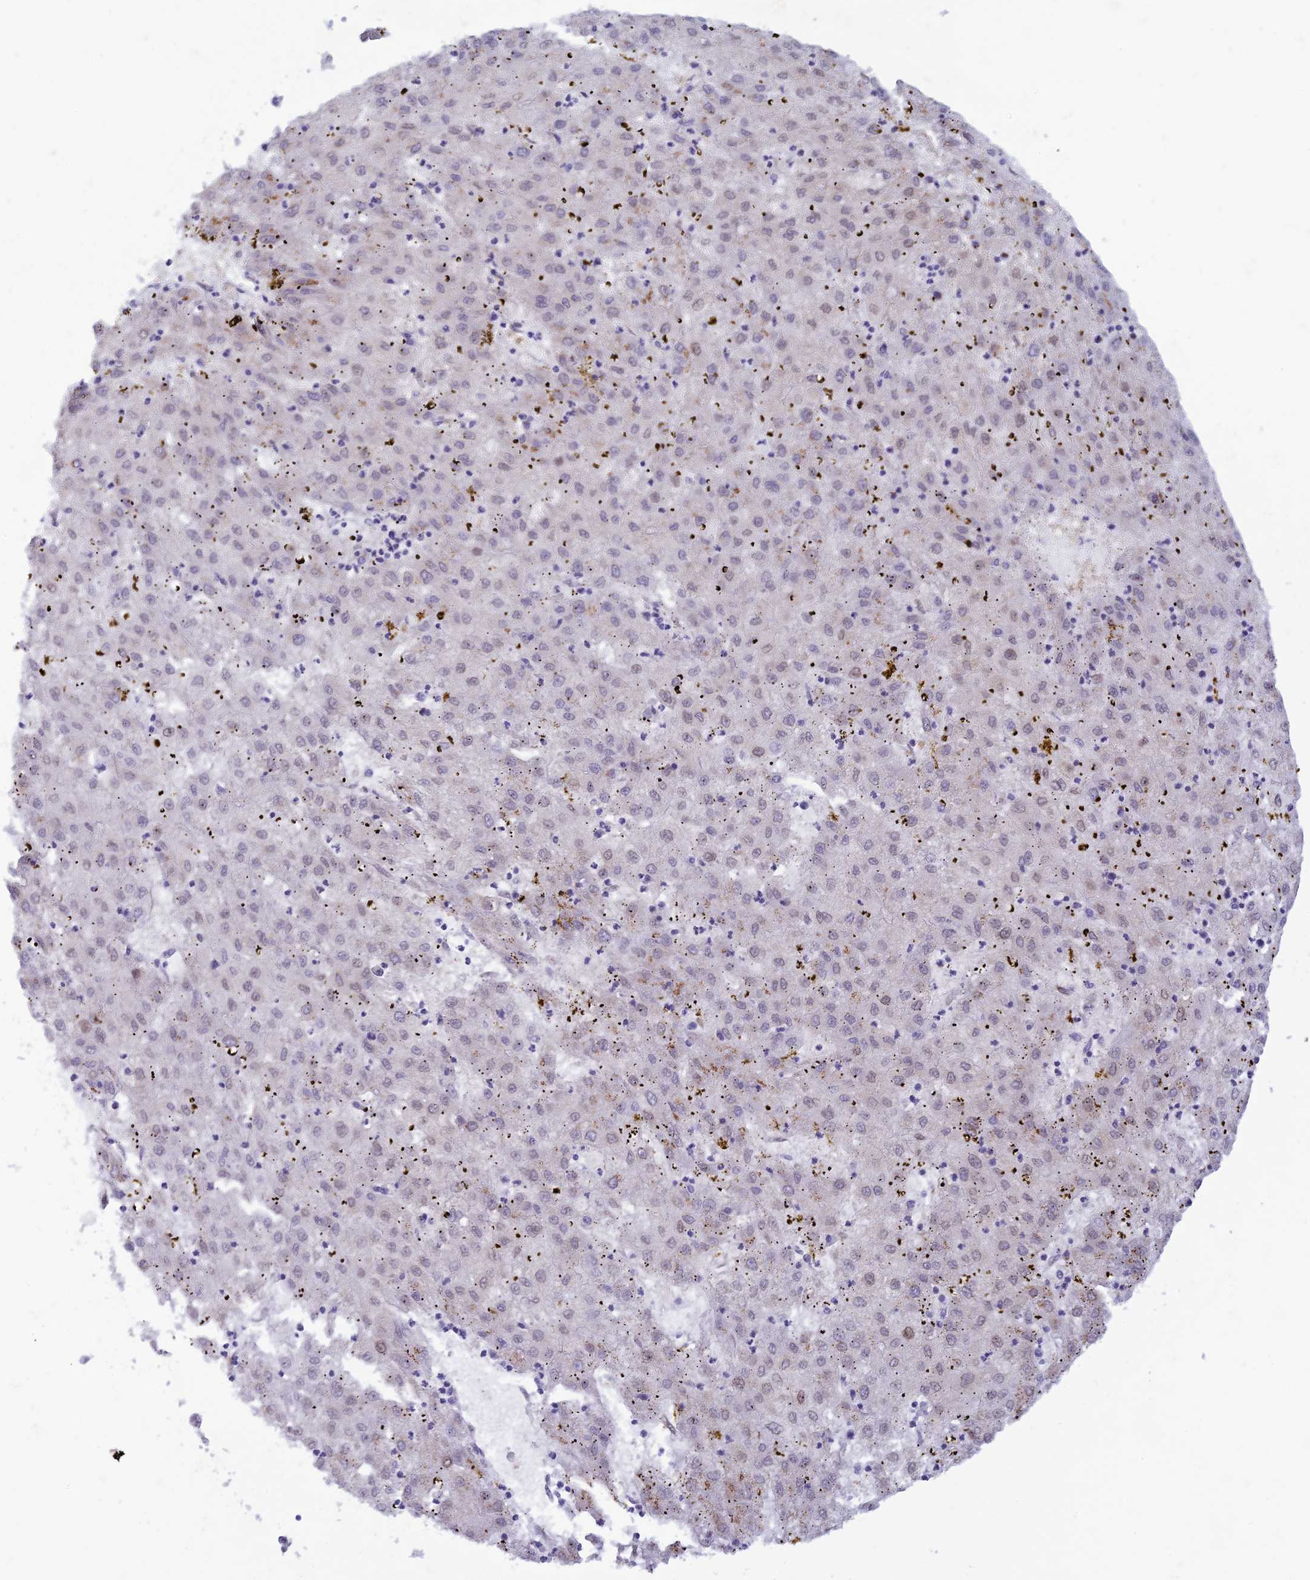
{"staining": {"intensity": "weak", "quantity": "<25%", "location": "nuclear"}, "tissue": "liver cancer", "cell_type": "Tumor cells", "image_type": "cancer", "snomed": [{"axis": "morphology", "description": "Carcinoma, Hepatocellular, NOS"}, {"axis": "topography", "description": "Liver"}], "caption": "Liver hepatocellular carcinoma was stained to show a protein in brown. There is no significant staining in tumor cells.", "gene": "FAM3C", "patient": {"sex": "male", "age": 72}}